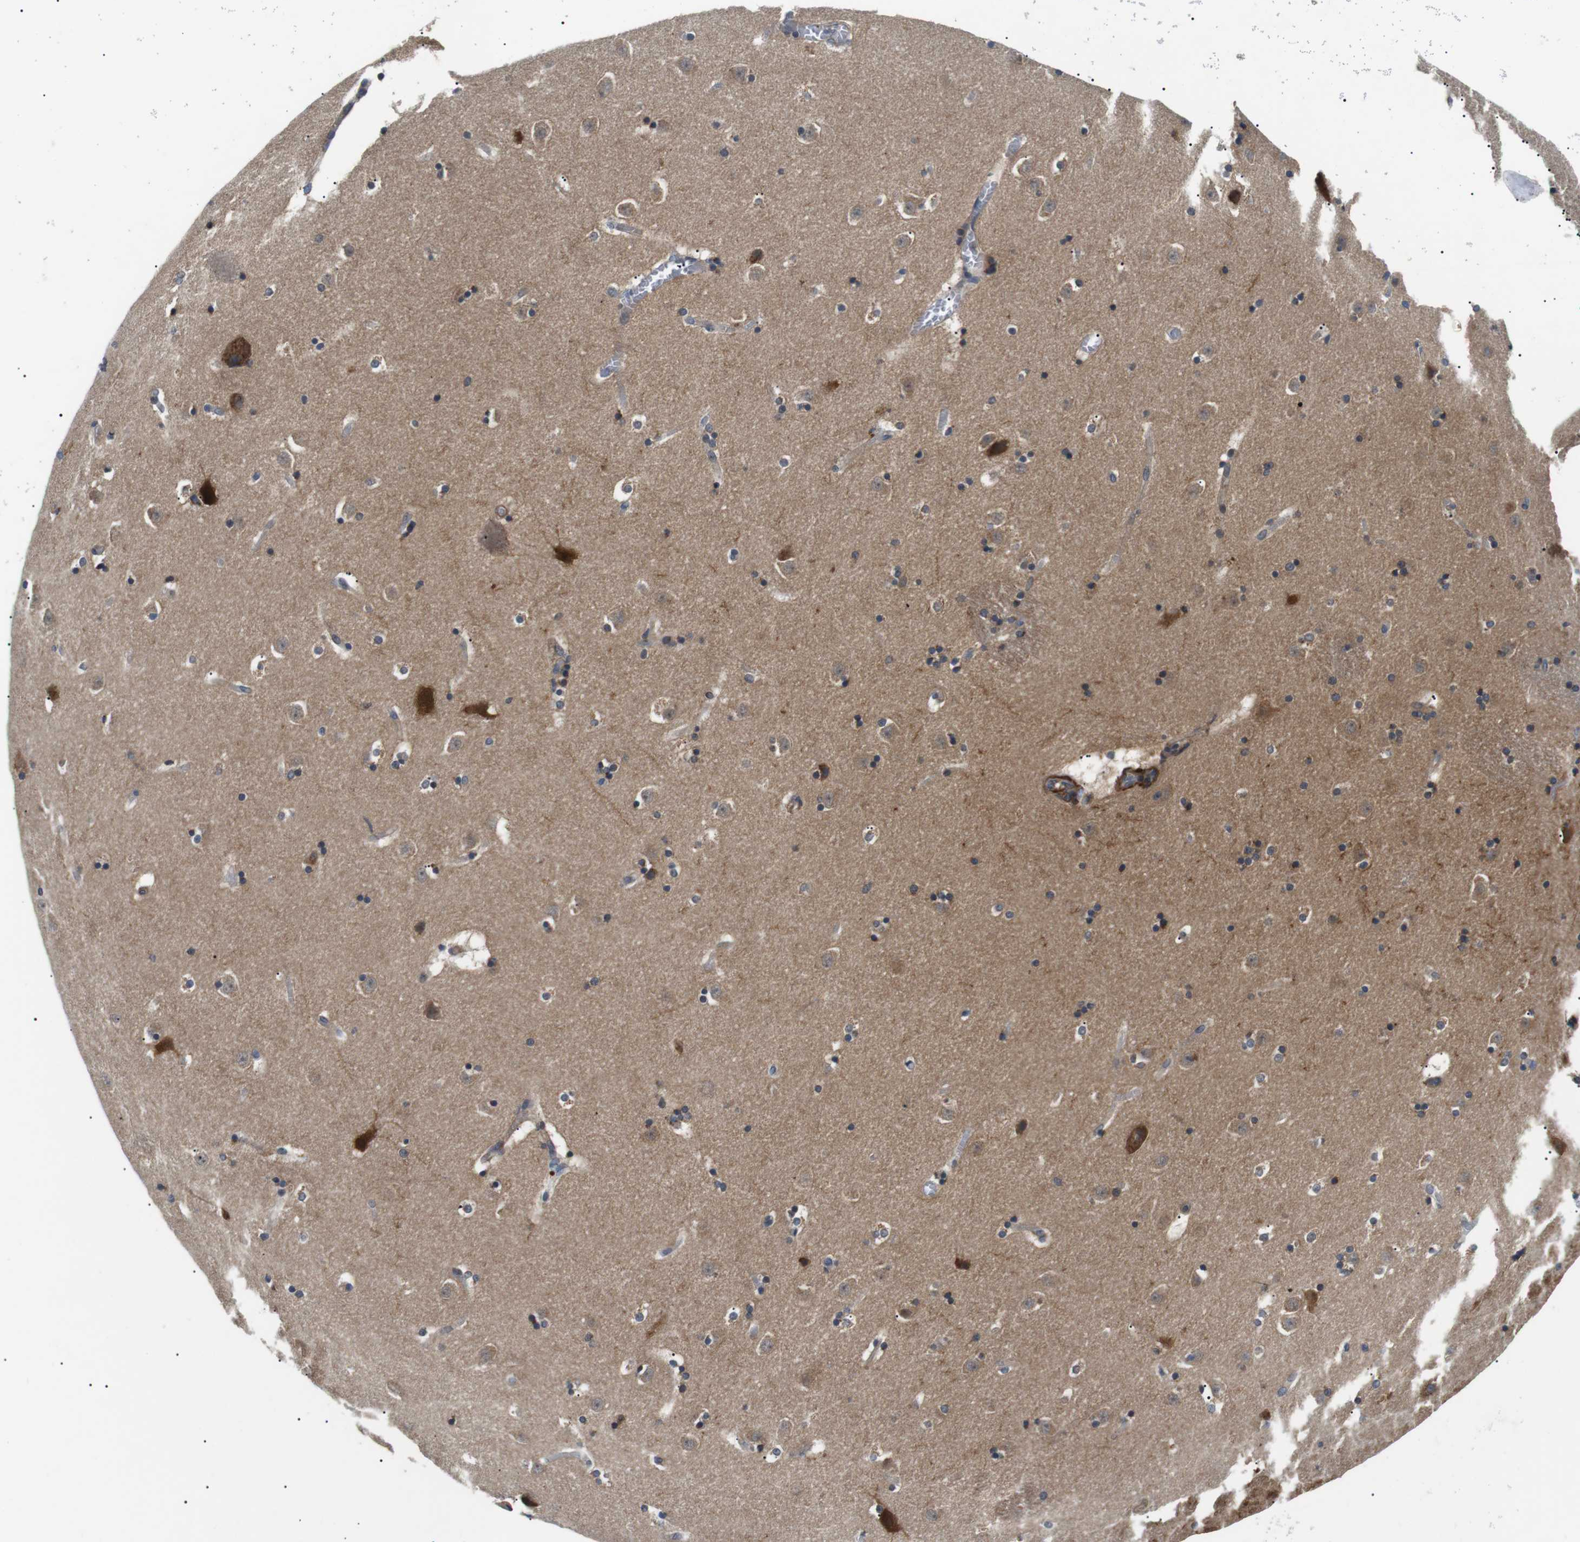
{"staining": {"intensity": "moderate", "quantity": "25%-75%", "location": "cytoplasmic/membranous"}, "tissue": "caudate", "cell_type": "Glial cells", "image_type": "normal", "snomed": [{"axis": "morphology", "description": "Normal tissue, NOS"}, {"axis": "topography", "description": "Lateral ventricle wall"}], "caption": "Immunohistochemistry (DAB) staining of benign caudate reveals moderate cytoplasmic/membranous protein staining in approximately 25%-75% of glial cells.", "gene": "DIPK1A", "patient": {"sex": "male", "age": 45}}